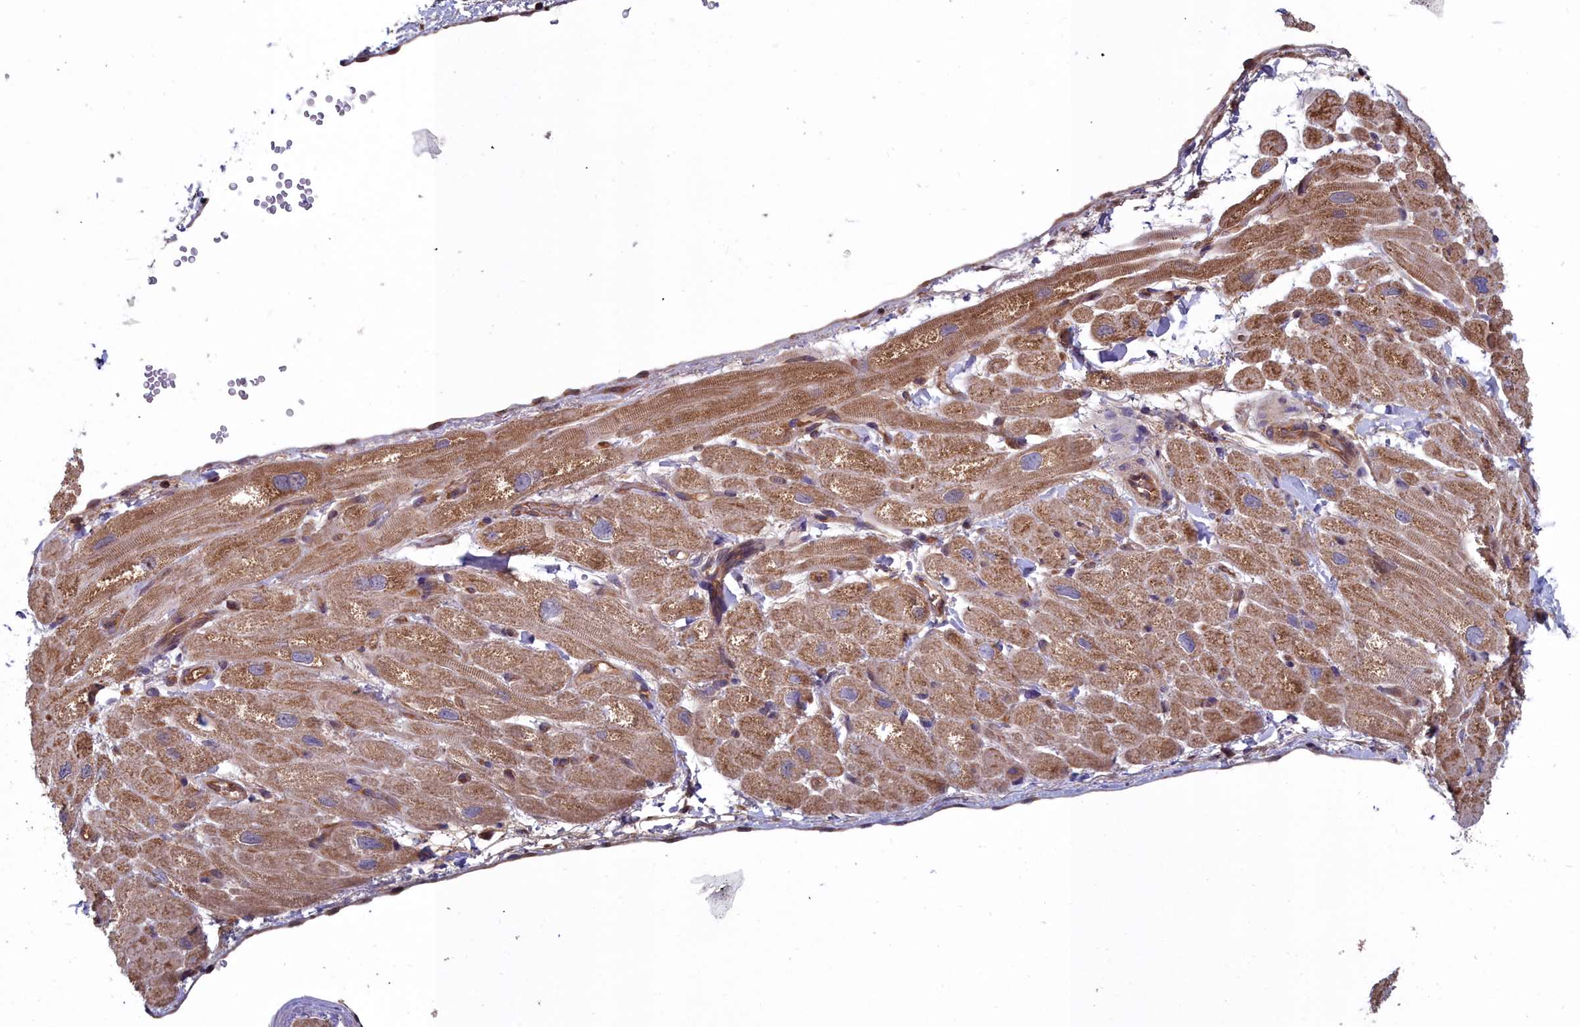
{"staining": {"intensity": "moderate", "quantity": ">75%", "location": "cytoplasmic/membranous"}, "tissue": "heart muscle", "cell_type": "Cardiomyocytes", "image_type": "normal", "snomed": [{"axis": "morphology", "description": "Normal tissue, NOS"}, {"axis": "topography", "description": "Heart"}], "caption": "This histopathology image reveals immunohistochemistry (IHC) staining of benign heart muscle, with medium moderate cytoplasmic/membranous positivity in about >75% of cardiomyocytes.", "gene": "GFRA2", "patient": {"sex": "male", "age": 65}}